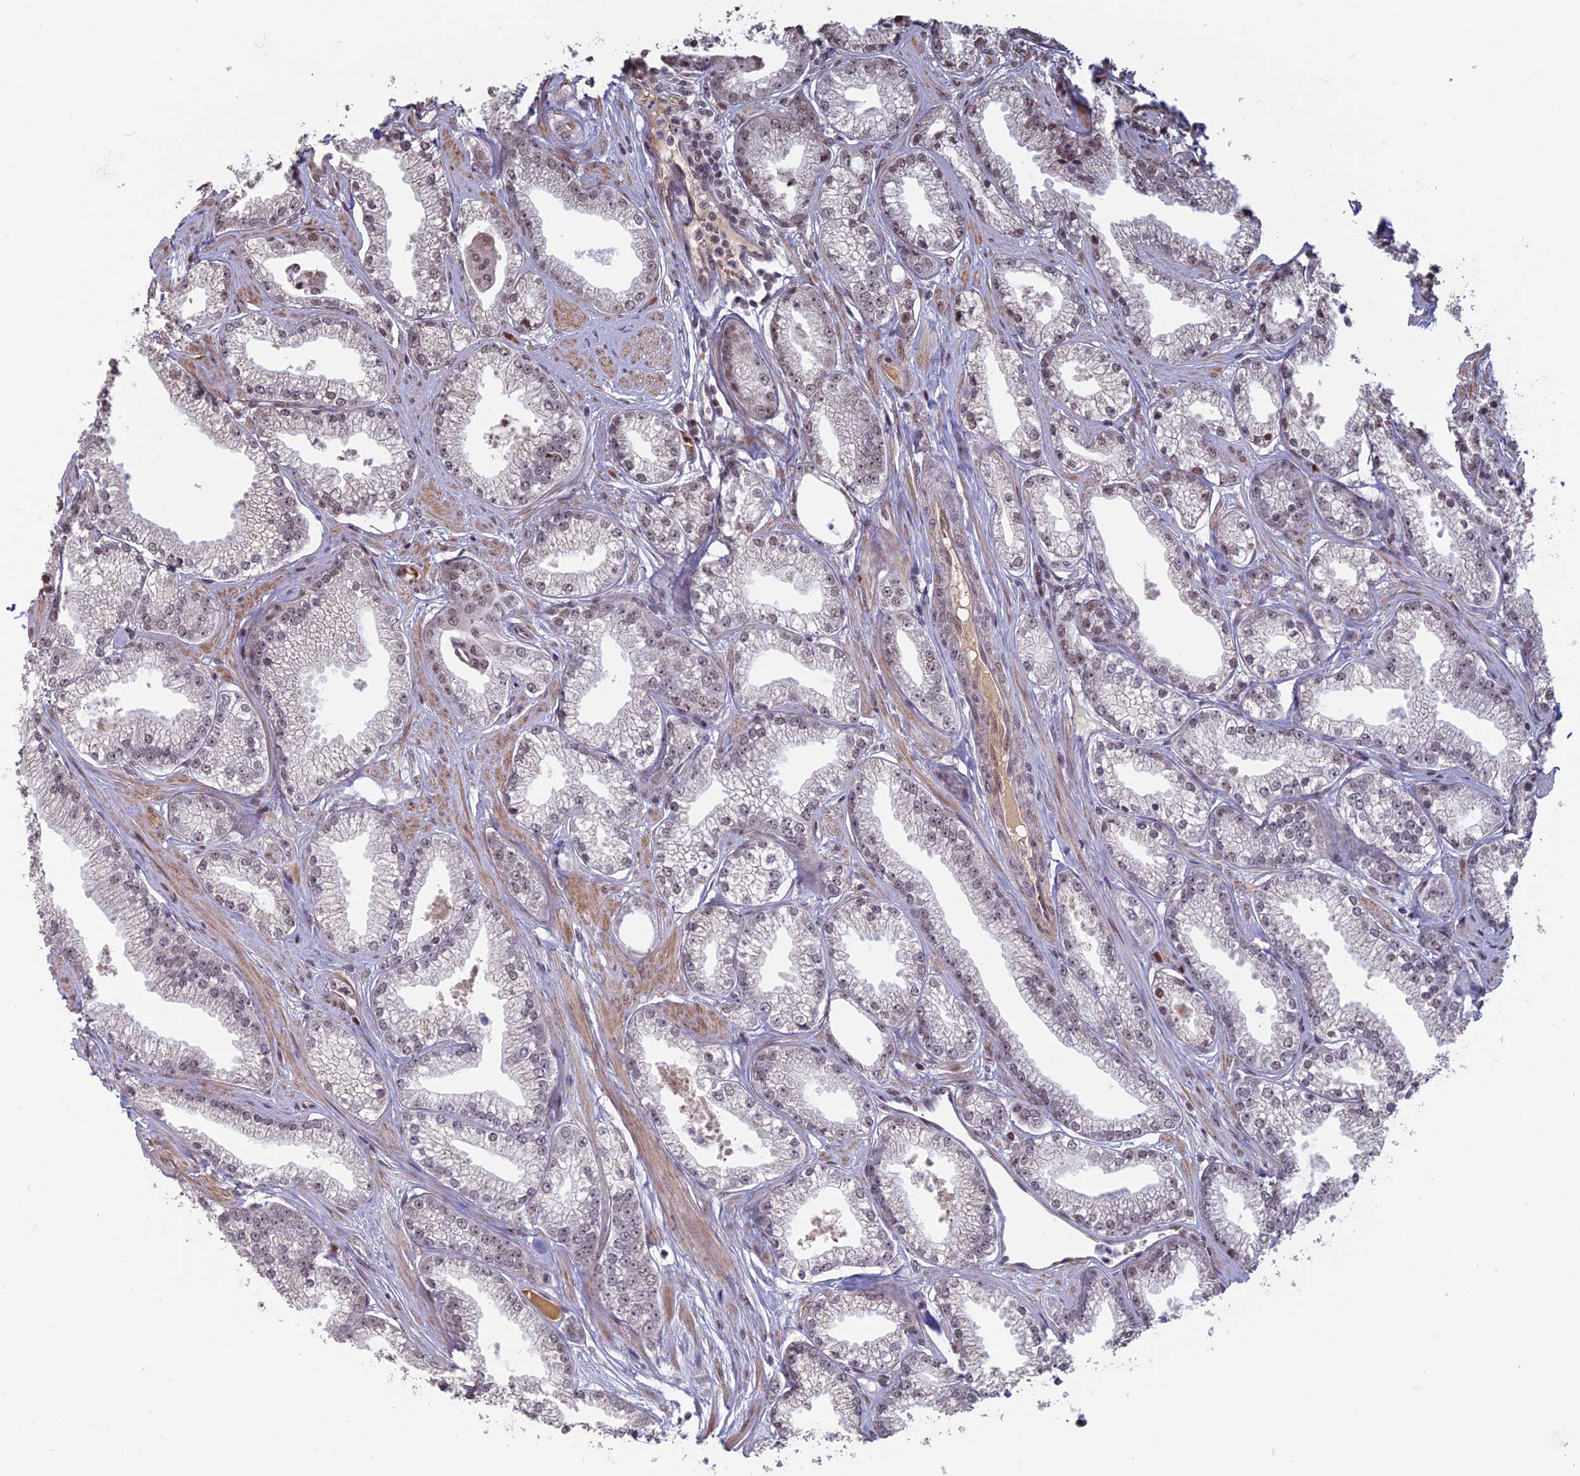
{"staining": {"intensity": "moderate", "quantity": "<25%", "location": "nuclear"}, "tissue": "prostate cancer", "cell_type": "Tumor cells", "image_type": "cancer", "snomed": [{"axis": "morphology", "description": "Adenocarcinoma, High grade"}, {"axis": "topography", "description": "Prostate"}], "caption": "Tumor cells reveal moderate nuclear expression in about <25% of cells in prostate cancer.", "gene": "MFAP1", "patient": {"sex": "male", "age": 67}}